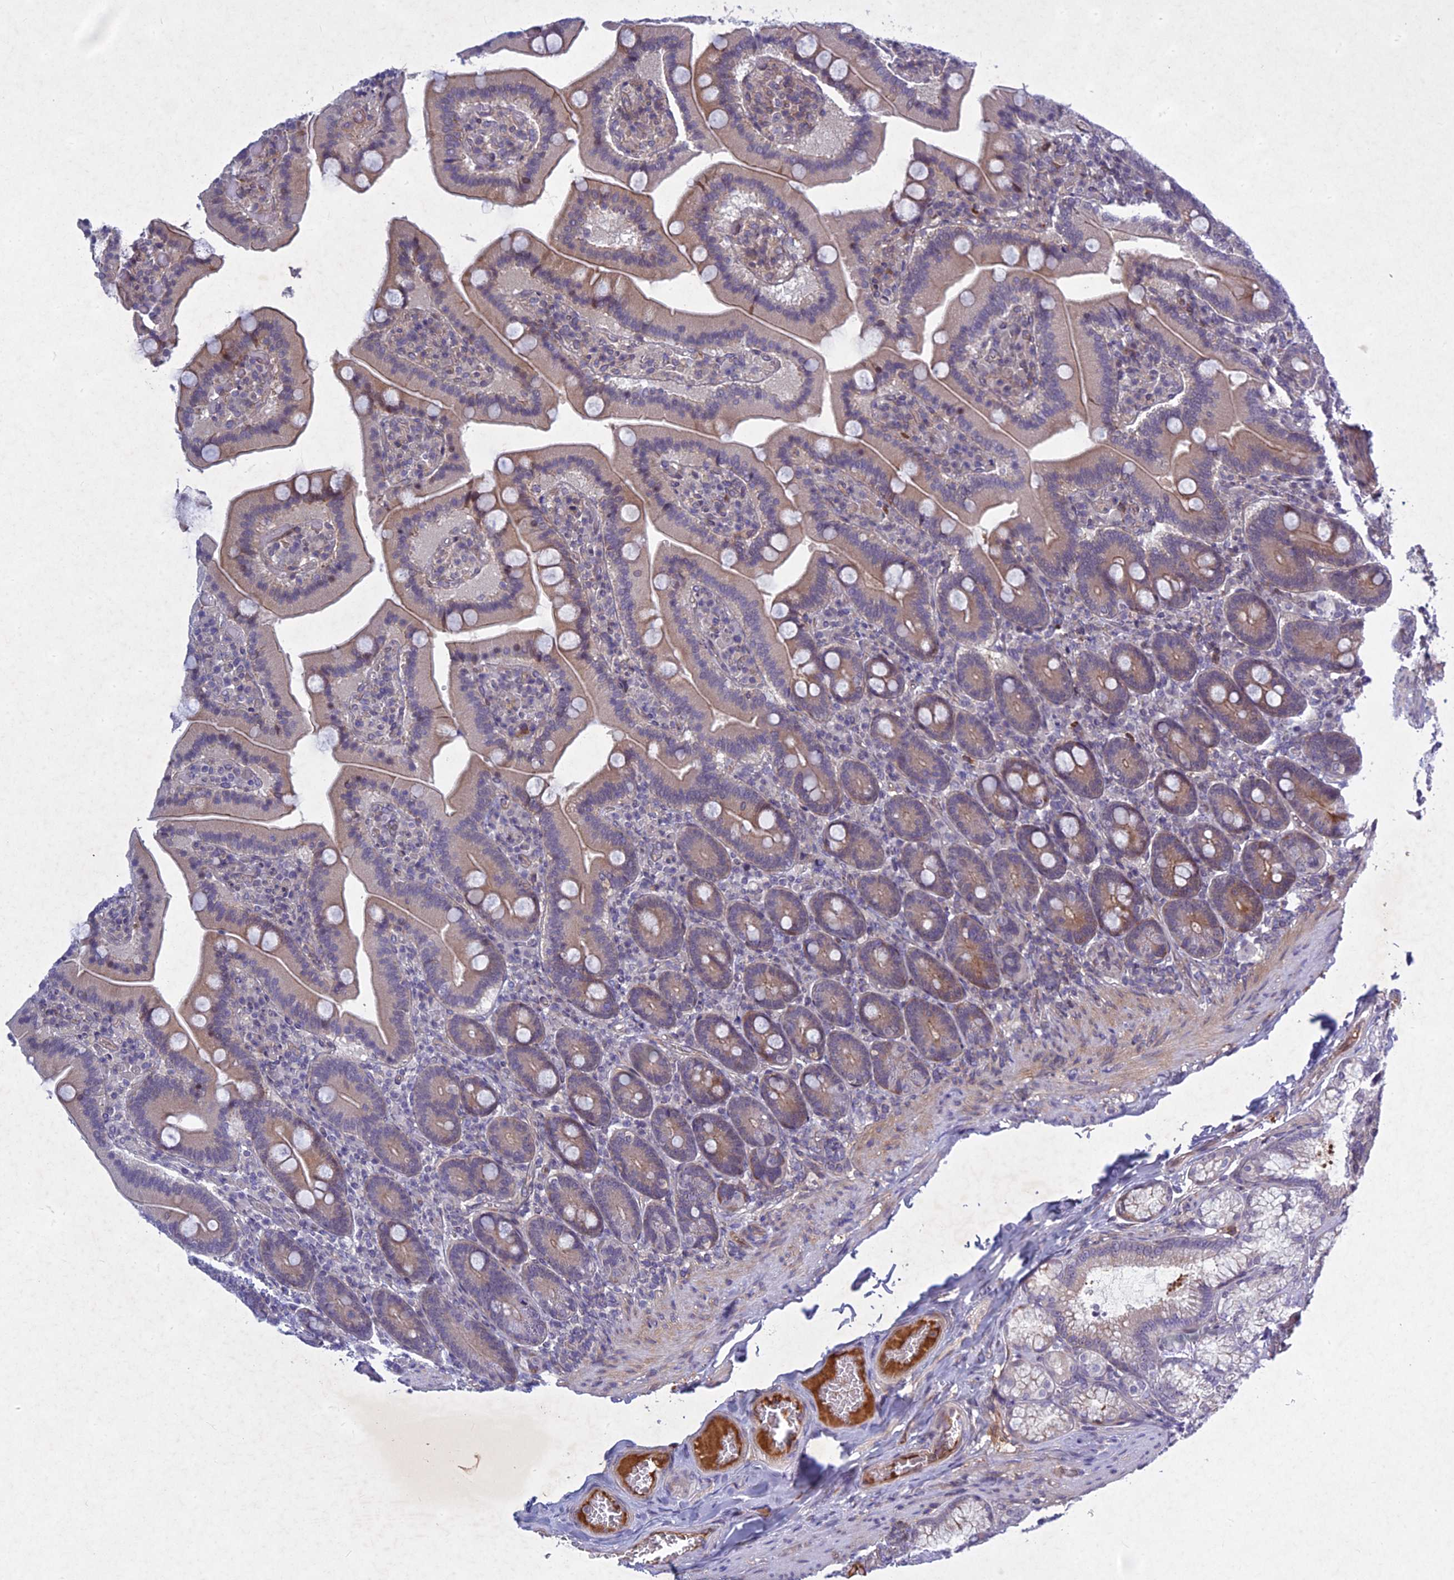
{"staining": {"intensity": "moderate", "quantity": "25%-75%", "location": "cytoplasmic/membranous"}, "tissue": "duodenum", "cell_type": "Glandular cells", "image_type": "normal", "snomed": [{"axis": "morphology", "description": "Normal tissue, NOS"}, {"axis": "topography", "description": "Duodenum"}], "caption": "Immunohistochemistry of unremarkable duodenum reveals medium levels of moderate cytoplasmic/membranous staining in approximately 25%-75% of glandular cells. (IHC, brightfield microscopy, high magnification).", "gene": "PTHLH", "patient": {"sex": "female", "age": 62}}